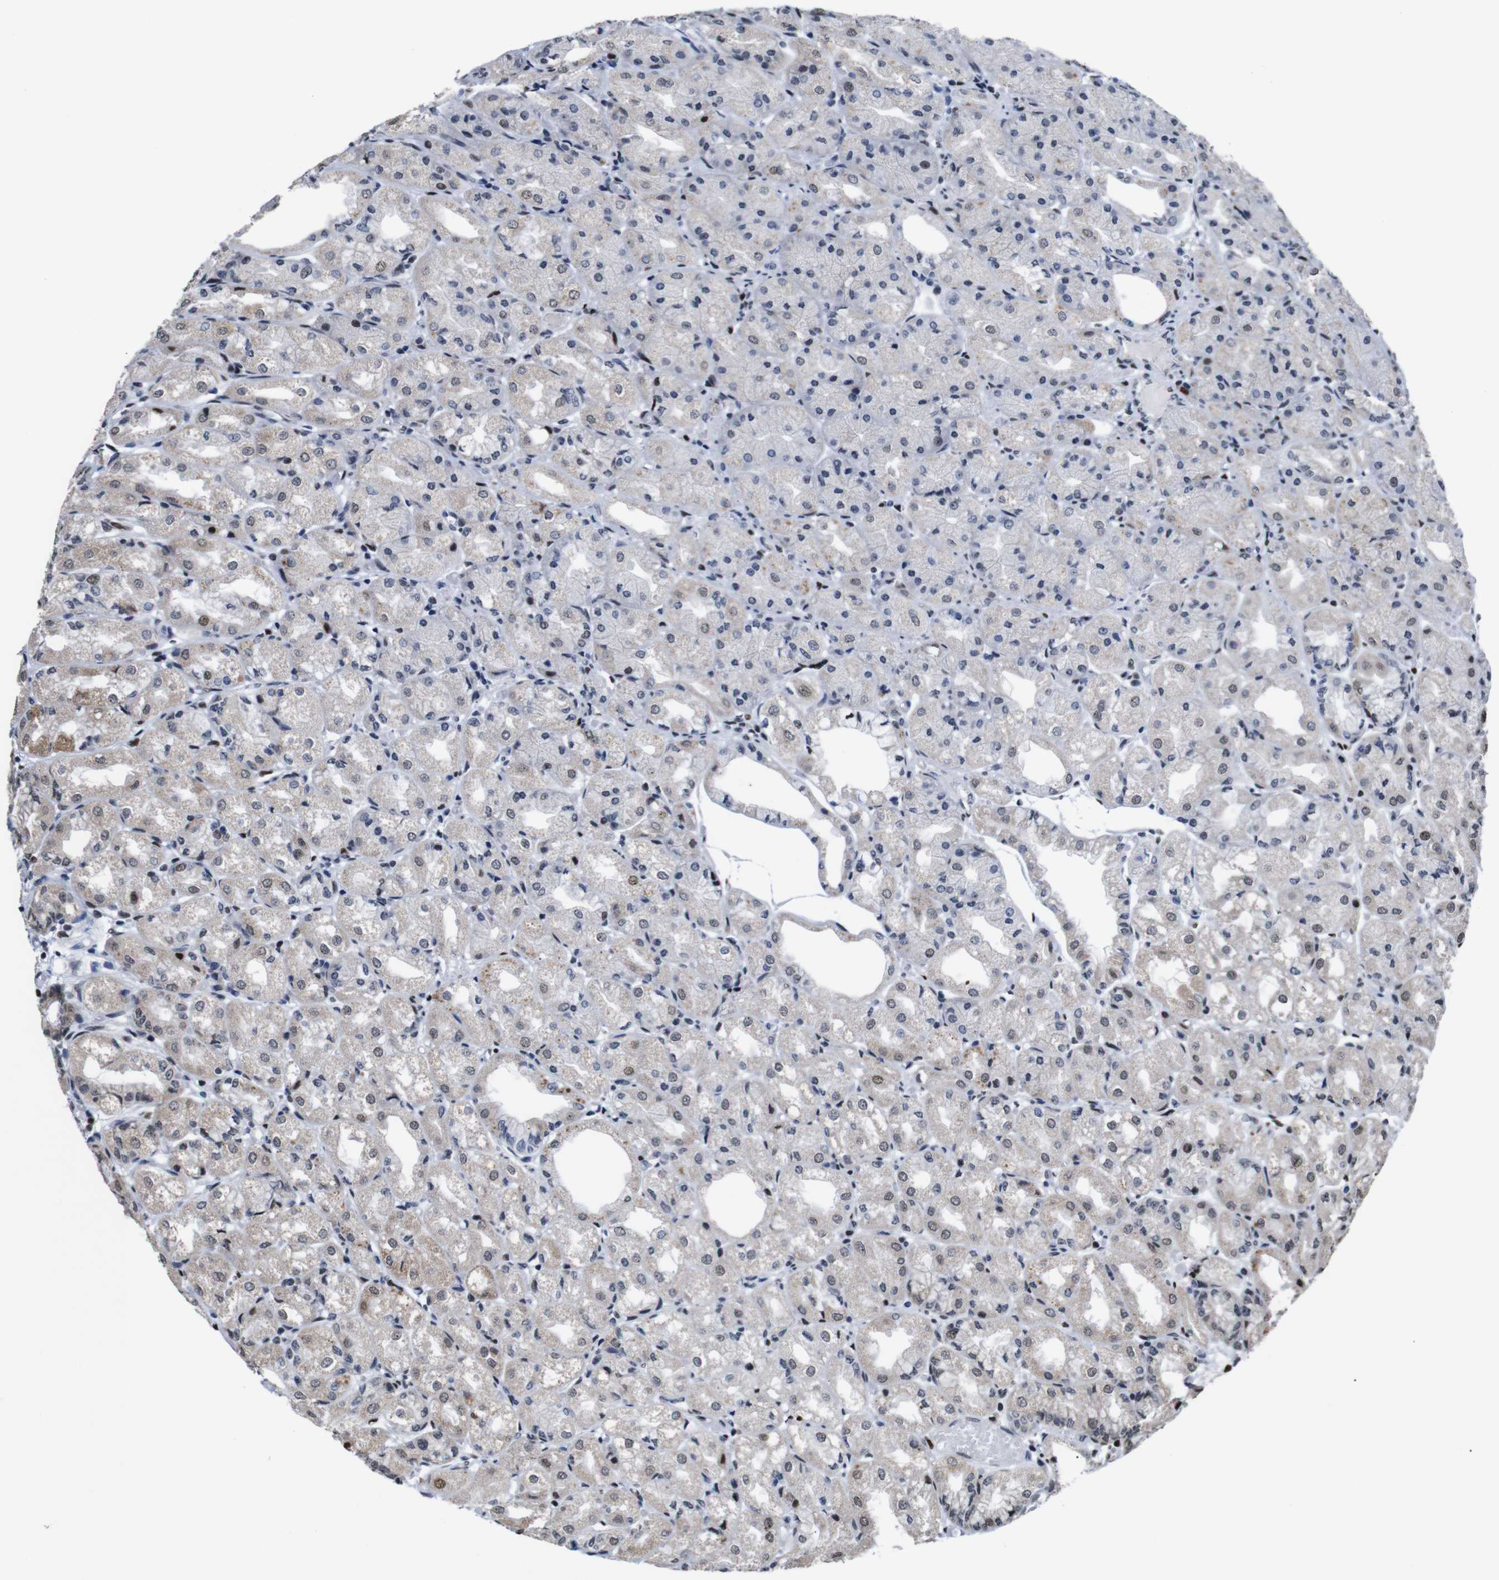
{"staining": {"intensity": "moderate", "quantity": "<25%", "location": "cytoplasmic/membranous,nuclear"}, "tissue": "stomach", "cell_type": "Glandular cells", "image_type": "normal", "snomed": [{"axis": "morphology", "description": "Normal tissue, NOS"}, {"axis": "topography", "description": "Stomach, upper"}], "caption": "A high-resolution photomicrograph shows immunohistochemistry (IHC) staining of normal stomach, which demonstrates moderate cytoplasmic/membranous,nuclear staining in about <25% of glandular cells. Immunohistochemistry stains the protein of interest in brown and the nuclei are stained blue.", "gene": "GATA6", "patient": {"sex": "male", "age": 72}}